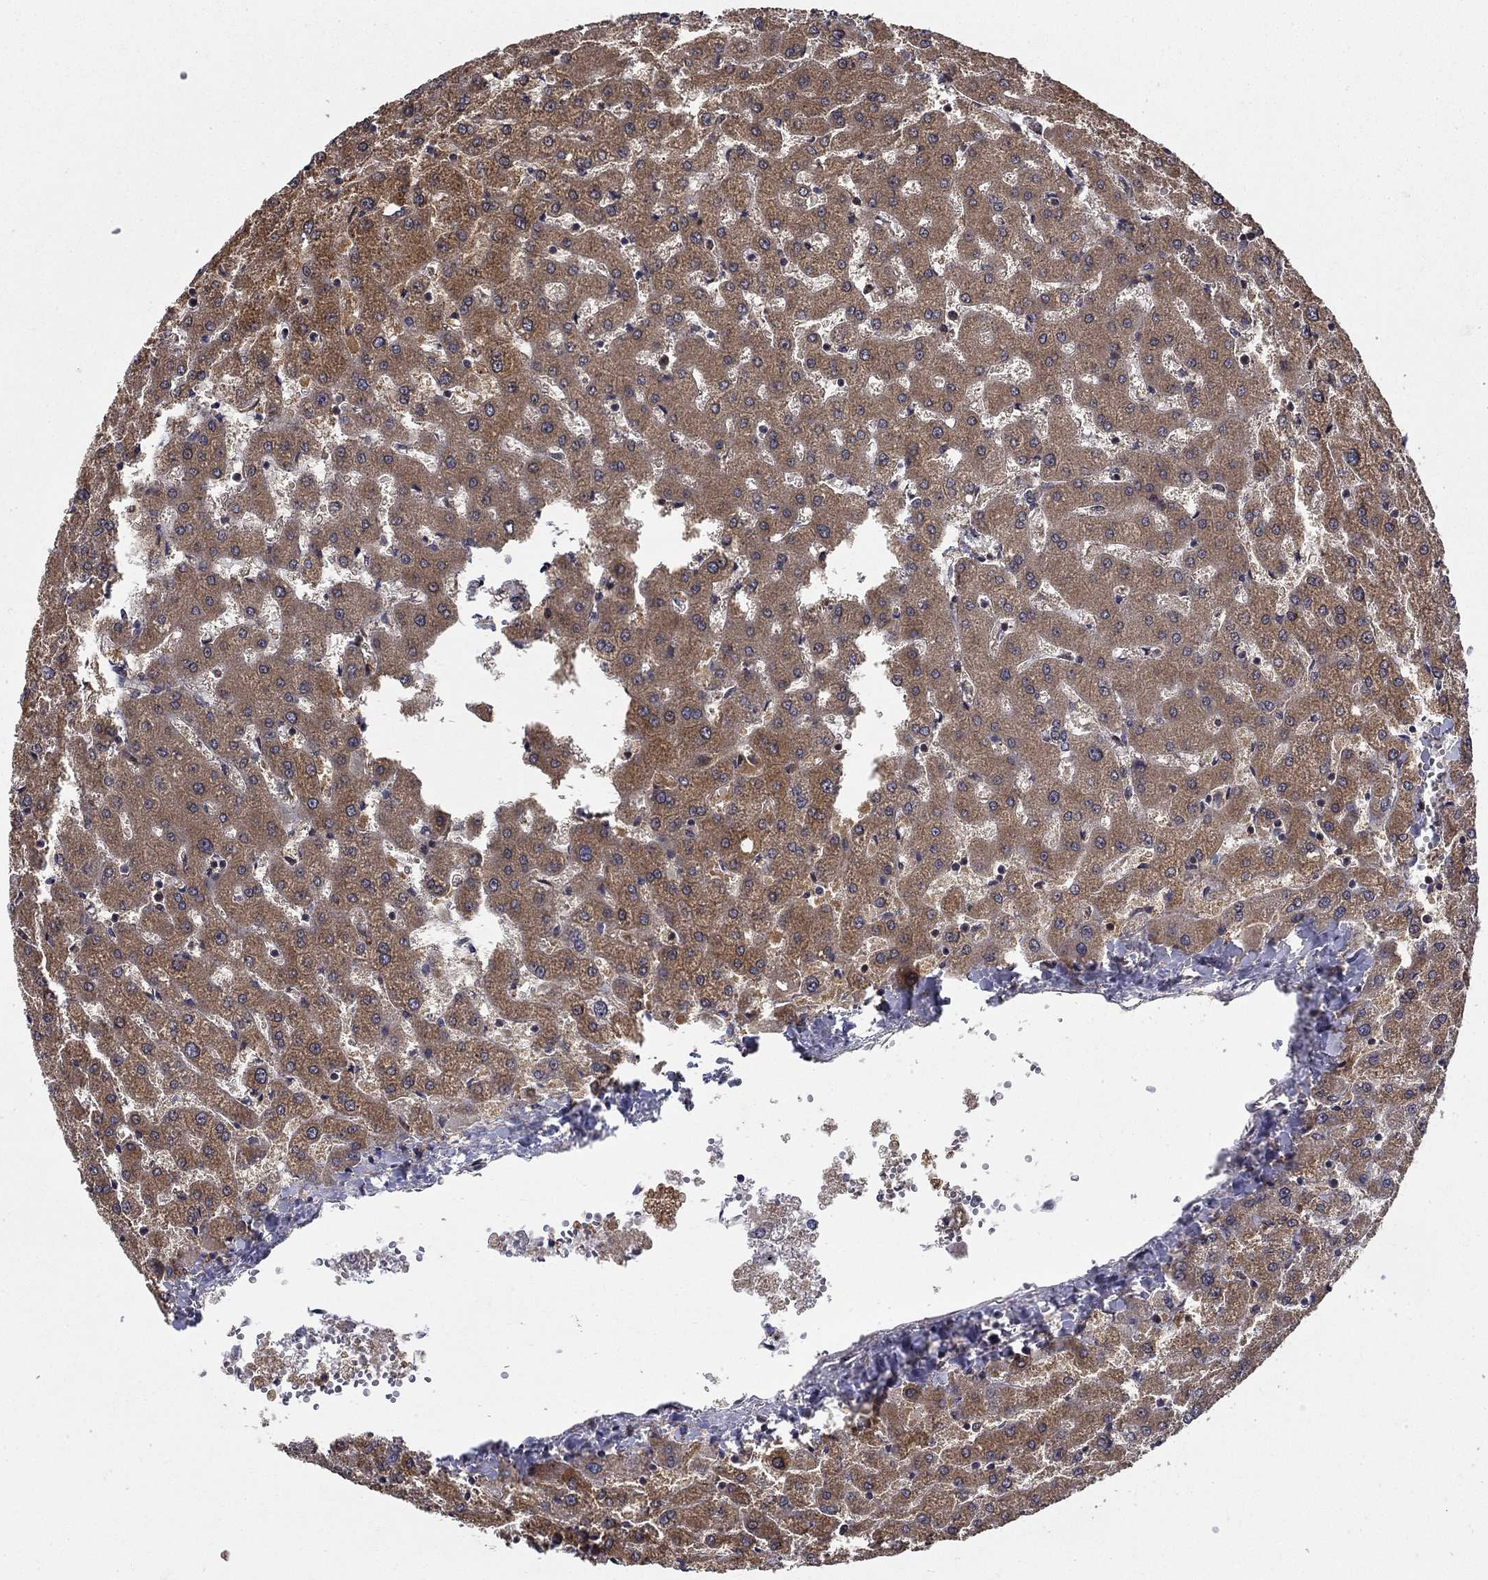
{"staining": {"intensity": "weak", "quantity": ">75%", "location": "cytoplasmic/membranous"}, "tissue": "liver", "cell_type": "Cholangiocytes", "image_type": "normal", "snomed": [{"axis": "morphology", "description": "Normal tissue, NOS"}, {"axis": "topography", "description": "Liver"}], "caption": "An image showing weak cytoplasmic/membranous staining in approximately >75% of cholangiocytes in benign liver, as visualized by brown immunohistochemical staining.", "gene": "ZNF594", "patient": {"sex": "female", "age": 50}}